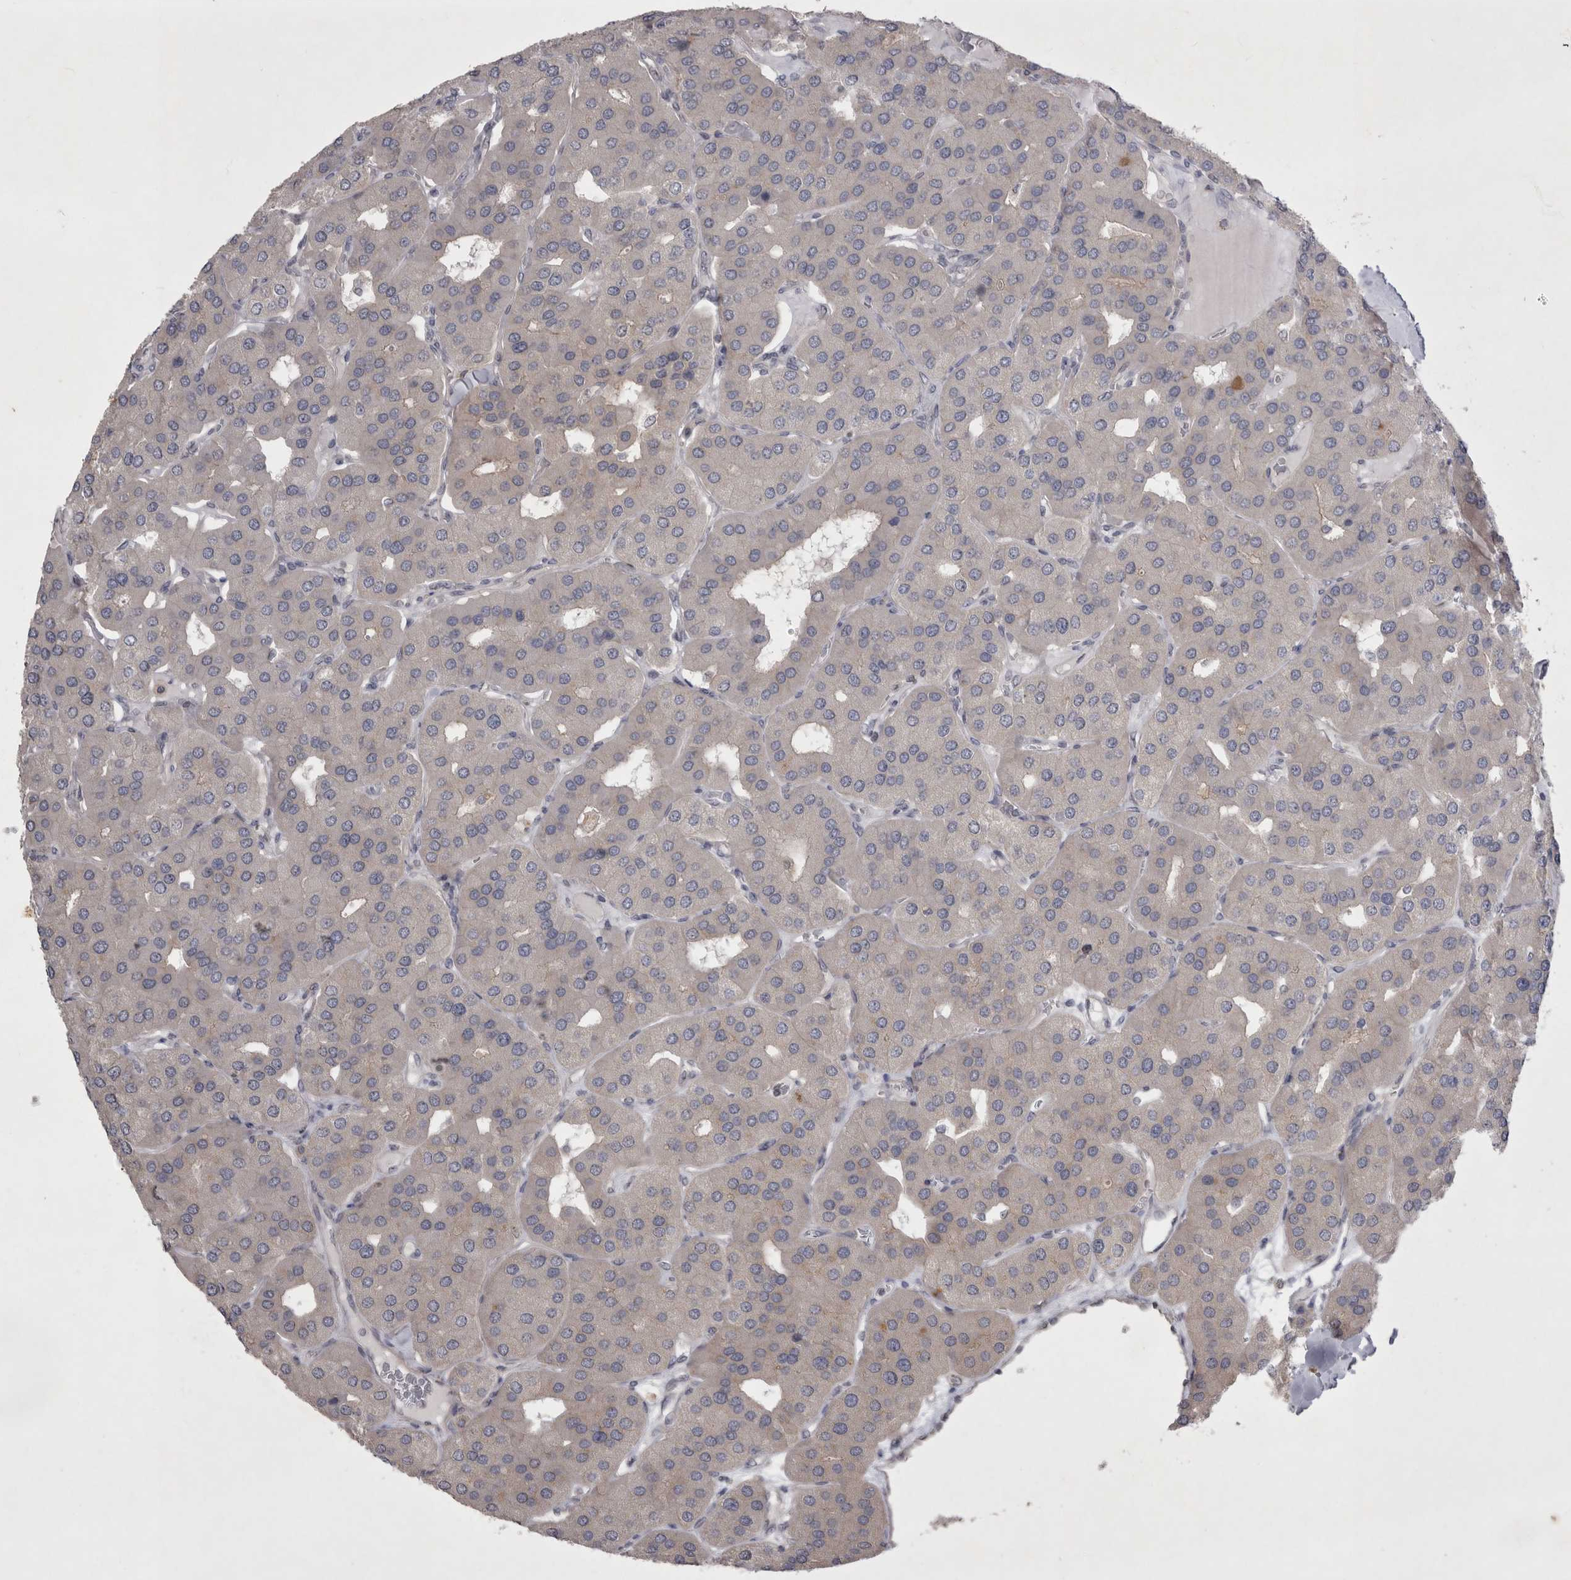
{"staining": {"intensity": "moderate", "quantity": "25%-75%", "location": "cytoplasmic/membranous"}, "tissue": "parathyroid gland", "cell_type": "Glandular cells", "image_type": "normal", "snomed": [{"axis": "morphology", "description": "Normal tissue, NOS"}, {"axis": "morphology", "description": "Adenoma, NOS"}, {"axis": "topography", "description": "Parathyroid gland"}], "caption": "Protein staining by IHC reveals moderate cytoplasmic/membranous positivity in about 25%-75% of glandular cells in unremarkable parathyroid gland. (Stains: DAB in brown, nuclei in blue, Microscopy: brightfield microscopy at high magnification).", "gene": "CTBS", "patient": {"sex": "female", "age": 86}}